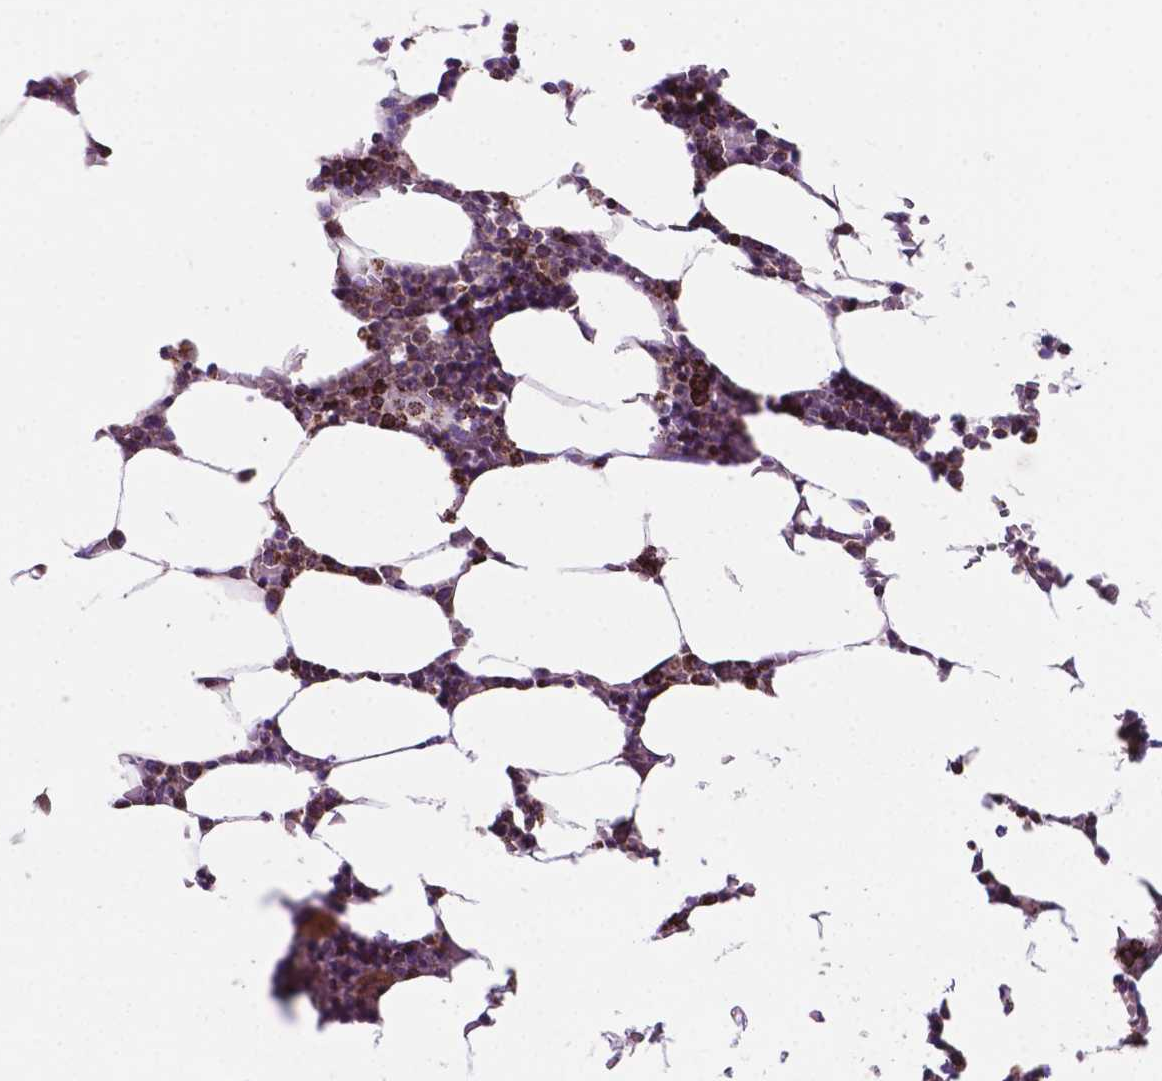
{"staining": {"intensity": "strong", "quantity": ">75%", "location": "cytoplasmic/membranous"}, "tissue": "bone marrow", "cell_type": "Hematopoietic cells", "image_type": "normal", "snomed": [{"axis": "morphology", "description": "Normal tissue, NOS"}, {"axis": "topography", "description": "Bone marrow"}], "caption": "Protein expression analysis of unremarkable human bone marrow reveals strong cytoplasmic/membranous staining in about >75% of hematopoietic cells. The staining was performed using DAB (3,3'-diaminobenzidine), with brown indicating positive protein expression. Nuclei are stained blue with hematoxylin.", "gene": "HSPD1", "patient": {"sex": "female", "age": 52}}